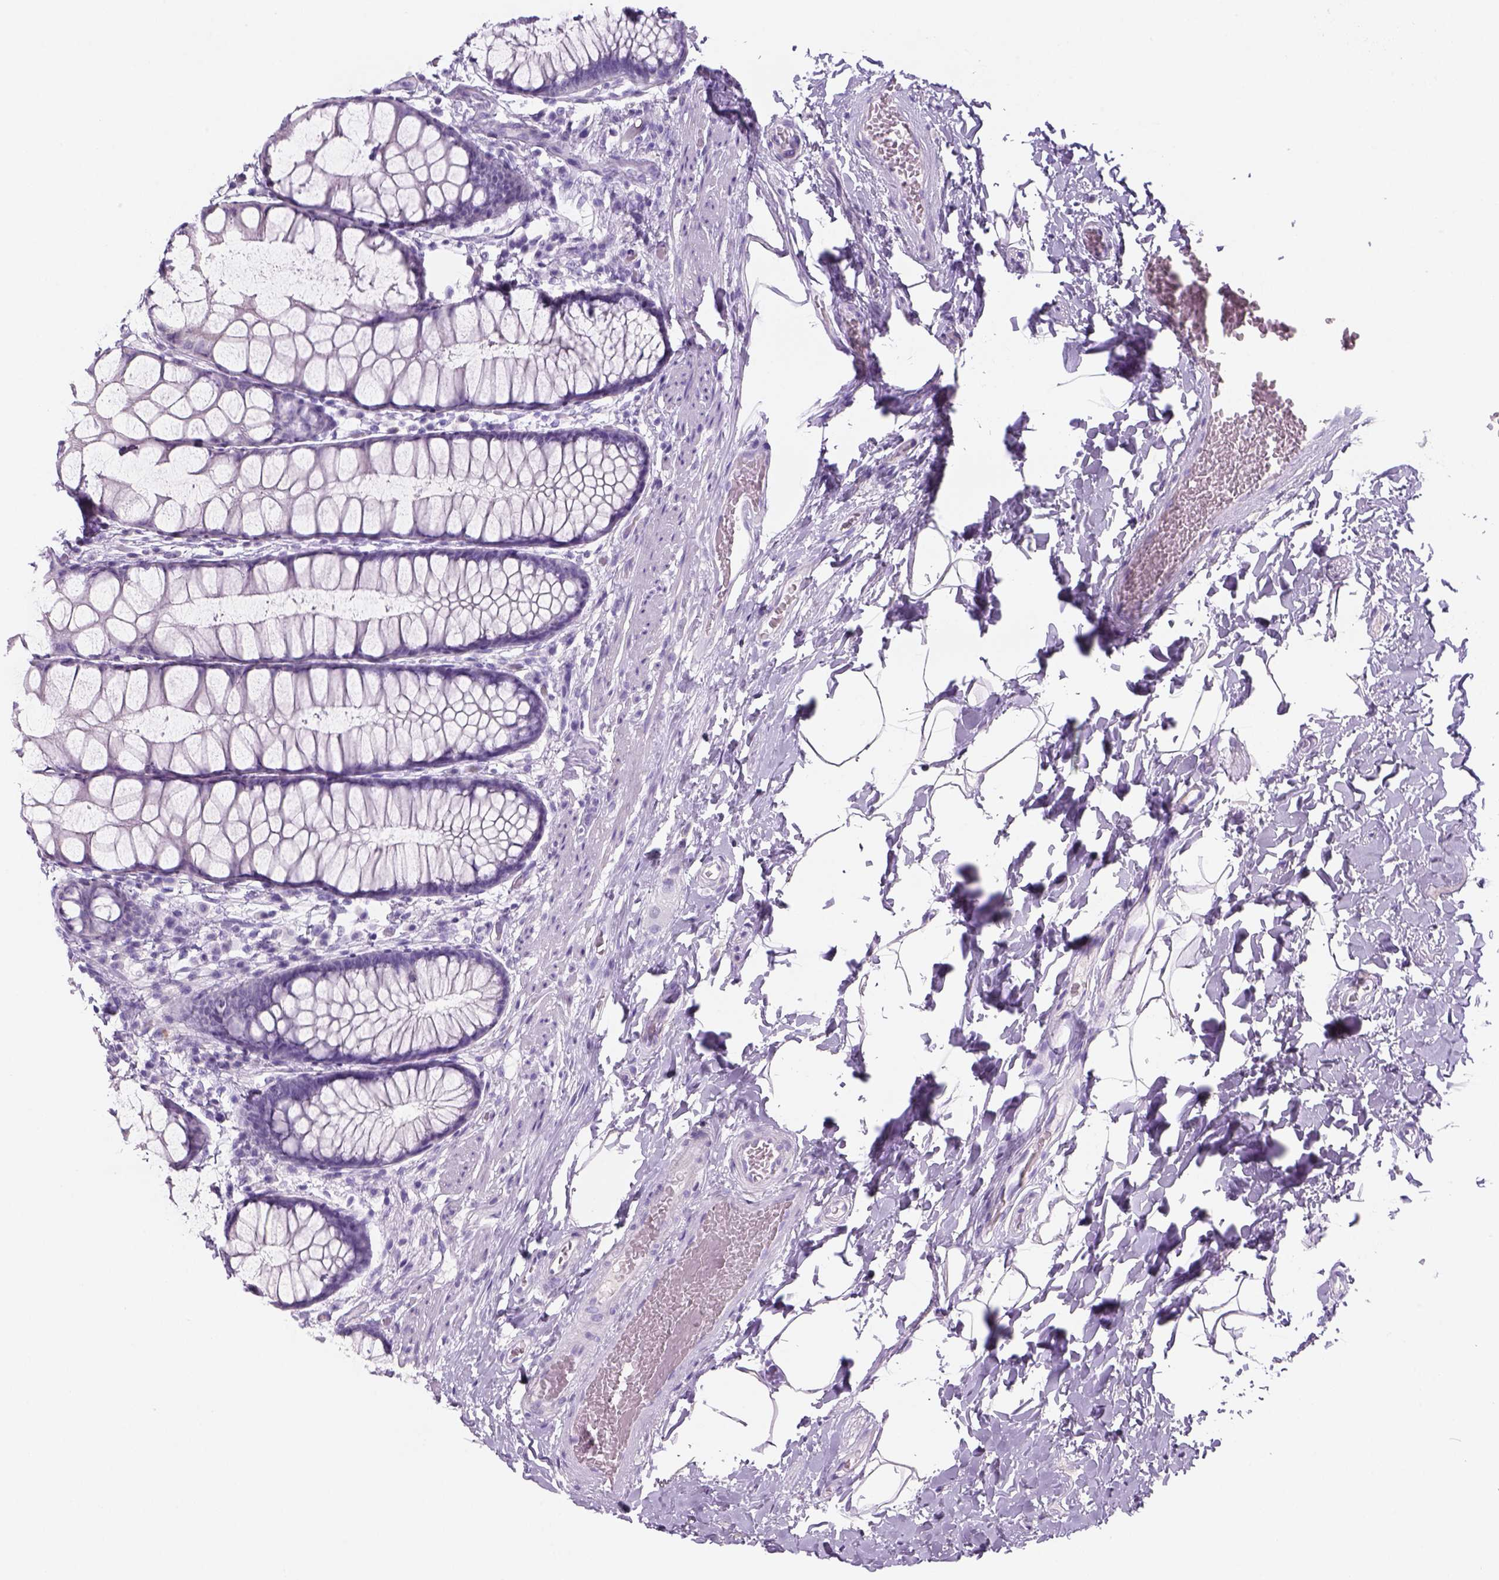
{"staining": {"intensity": "negative", "quantity": "none", "location": "none"}, "tissue": "rectum", "cell_type": "Glandular cells", "image_type": "normal", "snomed": [{"axis": "morphology", "description": "Normal tissue, NOS"}, {"axis": "topography", "description": "Rectum"}], "caption": "The micrograph shows no staining of glandular cells in benign rectum. Brightfield microscopy of IHC stained with DAB (3,3'-diaminobenzidine) (brown) and hematoxylin (blue), captured at high magnification.", "gene": "TENM4", "patient": {"sex": "female", "age": 62}}